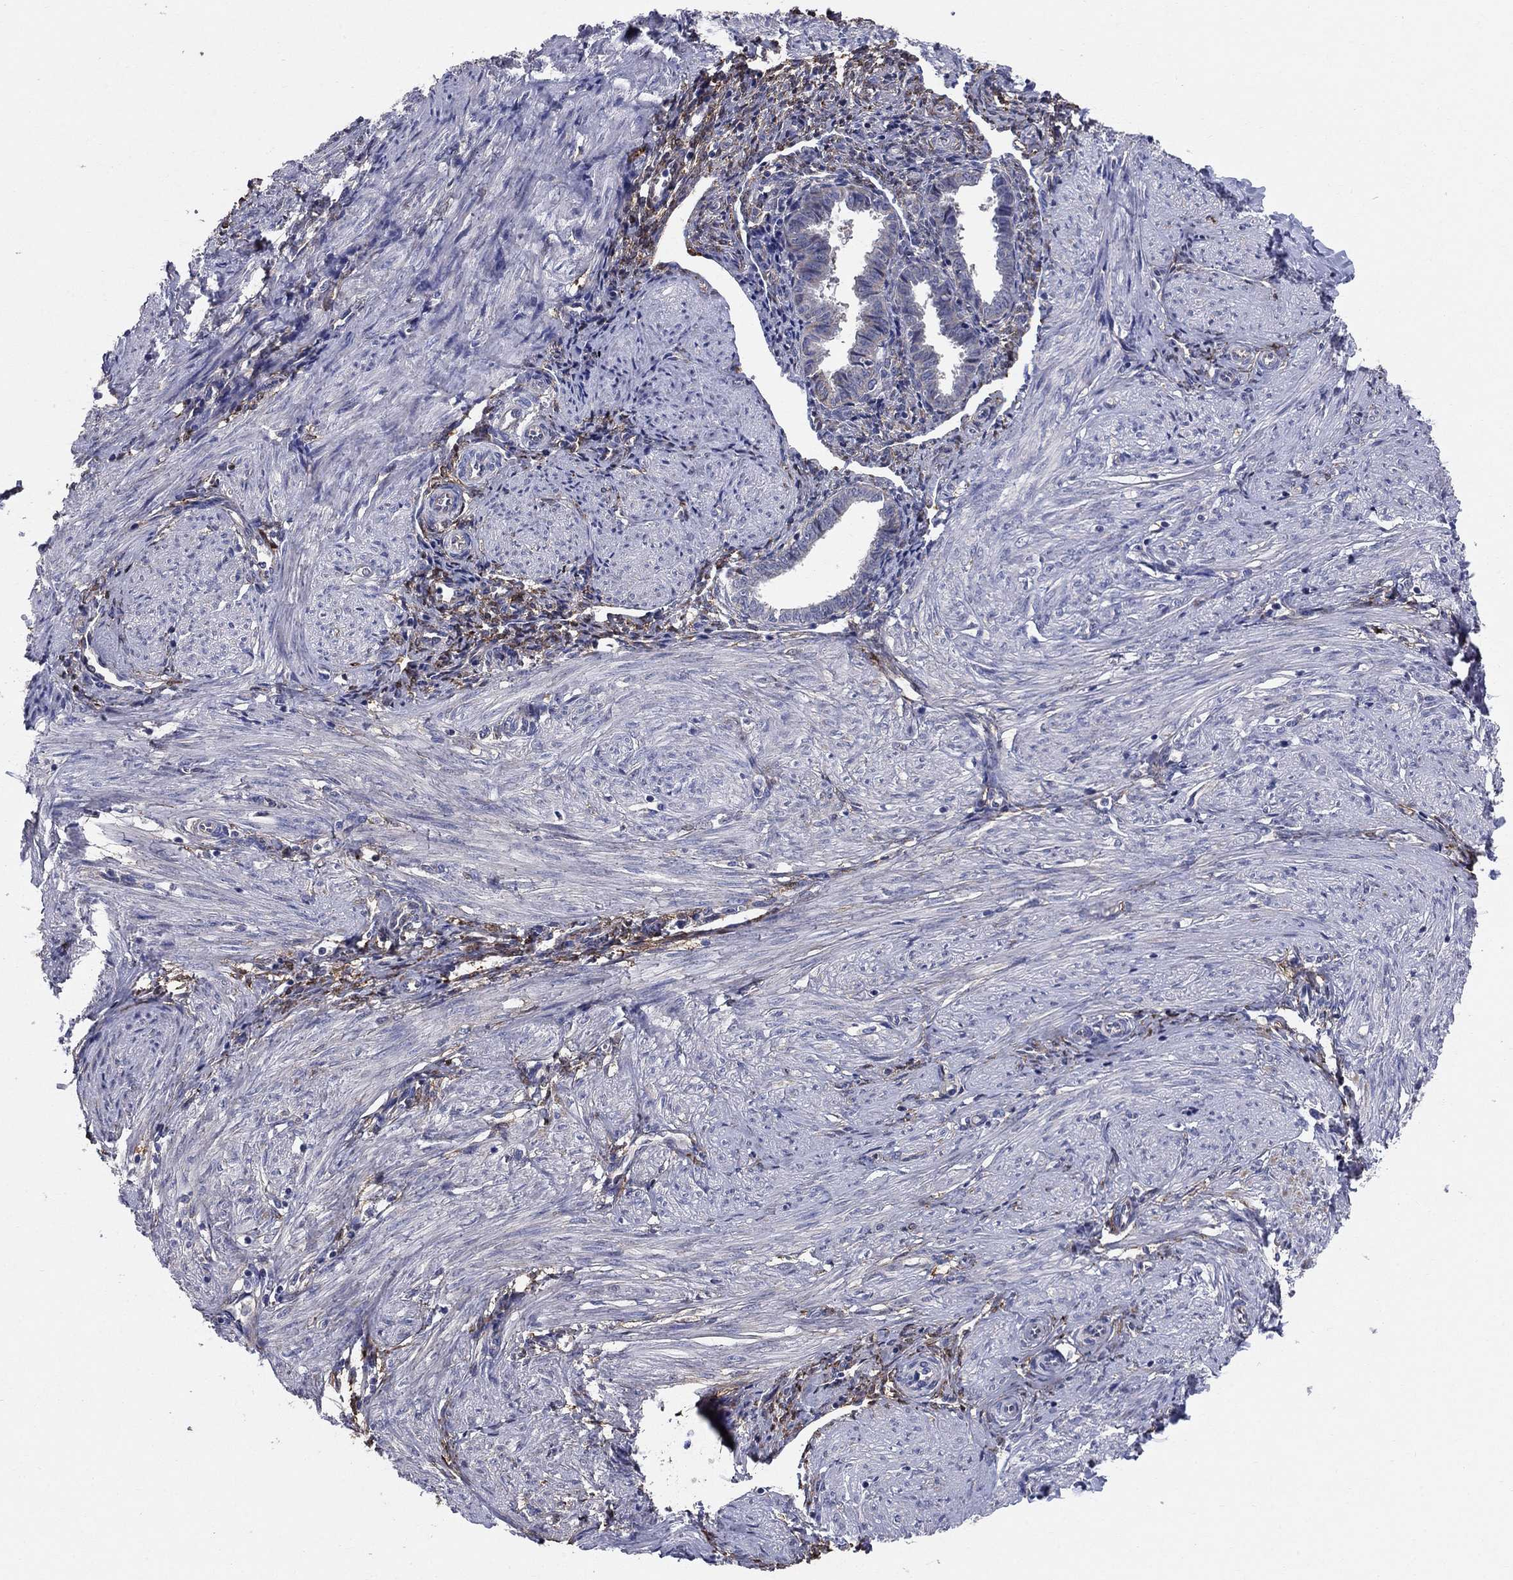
{"staining": {"intensity": "weak", "quantity": "25%-75%", "location": "cytoplasmic/membranous"}, "tissue": "endometrium", "cell_type": "Cells in endometrial stroma", "image_type": "normal", "snomed": [{"axis": "morphology", "description": "Normal tissue, NOS"}, {"axis": "topography", "description": "Endometrium"}], "caption": "Weak cytoplasmic/membranous staining for a protein is seen in approximately 25%-75% of cells in endometrial stroma of unremarkable endometrium using immunohistochemistry (IHC).", "gene": "EMP2", "patient": {"sex": "female", "age": 37}}